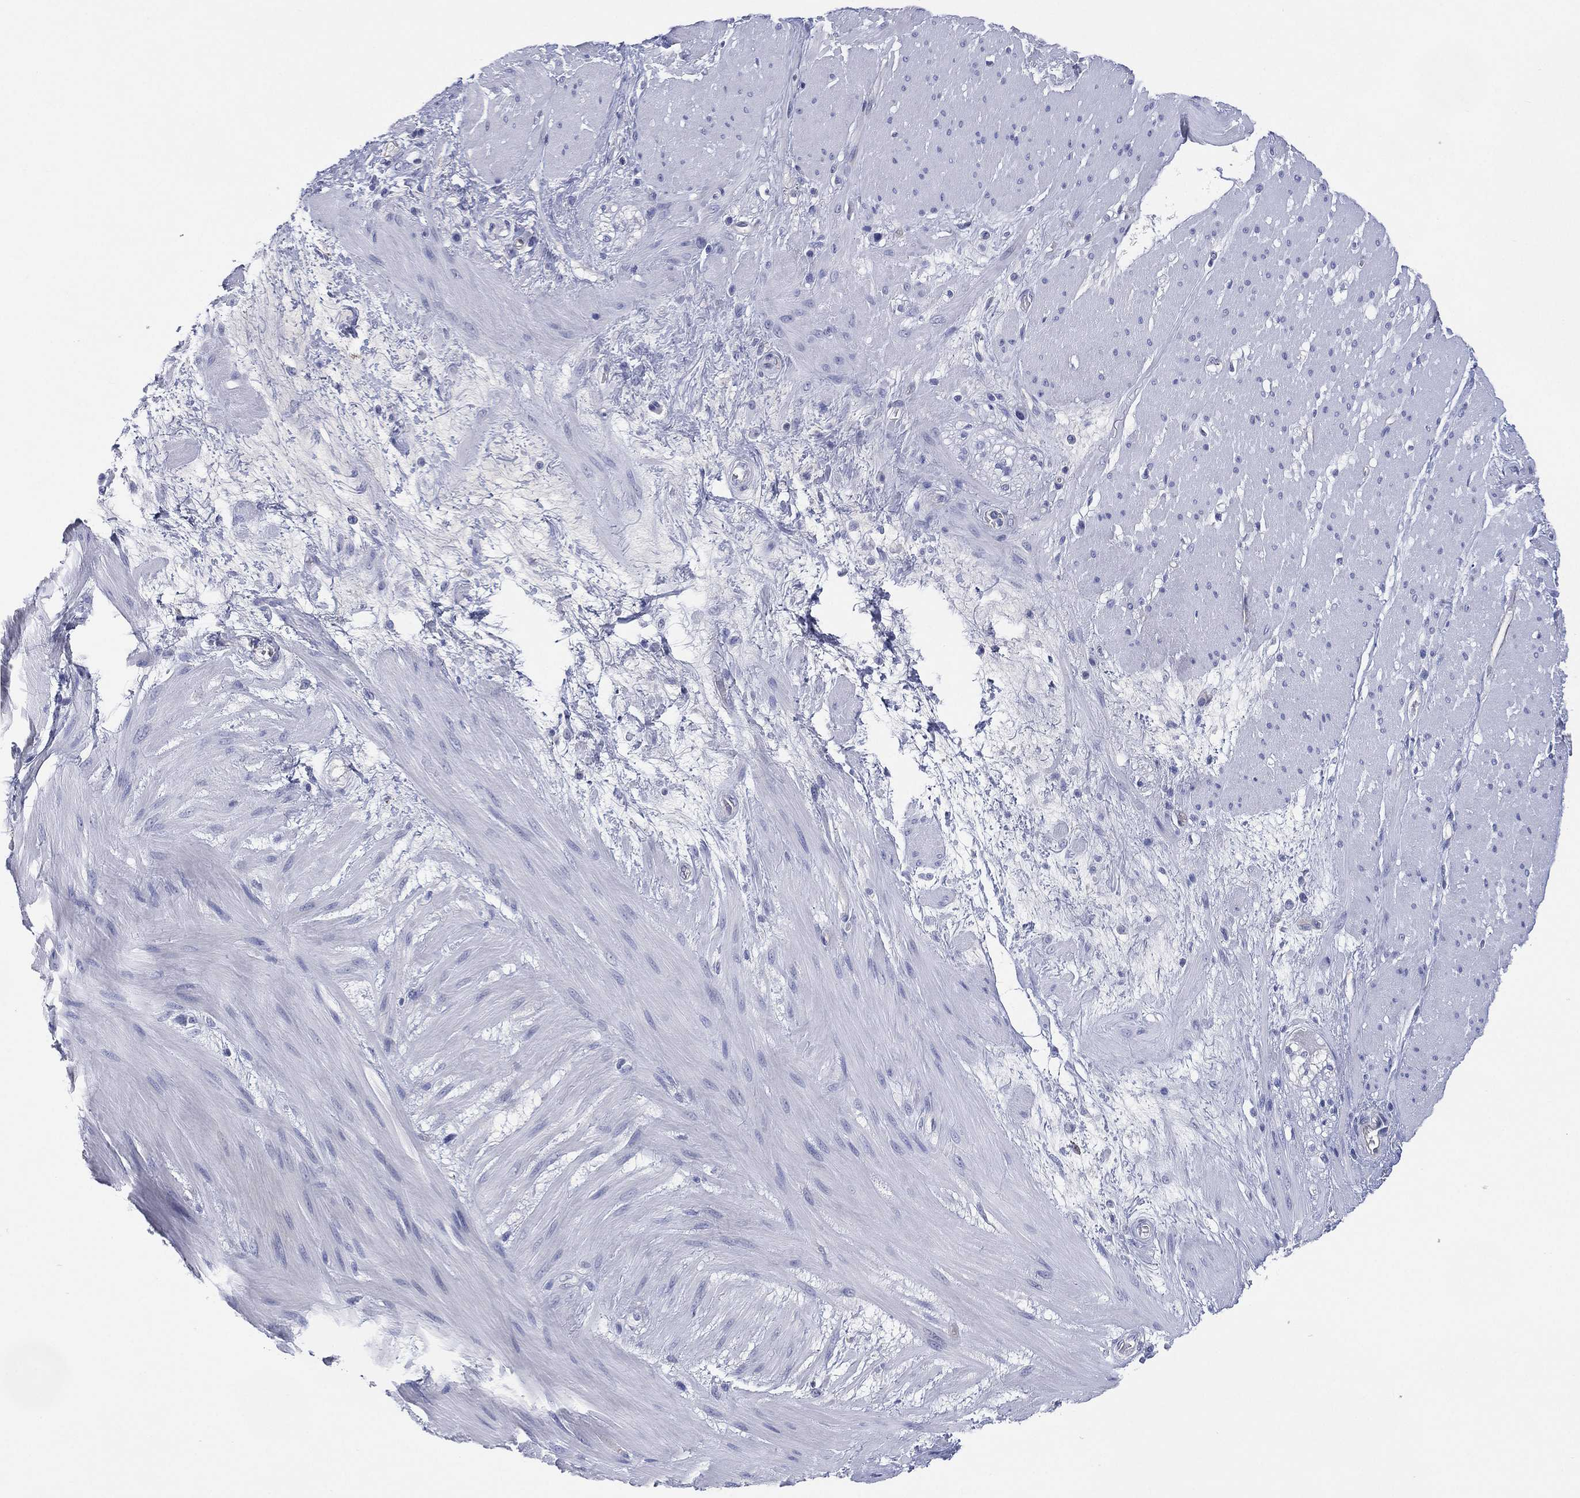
{"staining": {"intensity": "negative", "quantity": "none", "location": "none"}, "tissue": "smooth muscle", "cell_type": "Smooth muscle cells", "image_type": "normal", "snomed": [{"axis": "morphology", "description": "Normal tissue, NOS"}, {"axis": "topography", "description": "Soft tissue"}, {"axis": "topography", "description": "Smooth muscle"}], "caption": "Smooth muscle cells are negative for protein expression in benign human smooth muscle. The staining is performed using DAB (3,3'-diaminobenzidine) brown chromogen with nuclei counter-stained in using hematoxylin.", "gene": "C5orf46", "patient": {"sex": "male", "age": 72}}